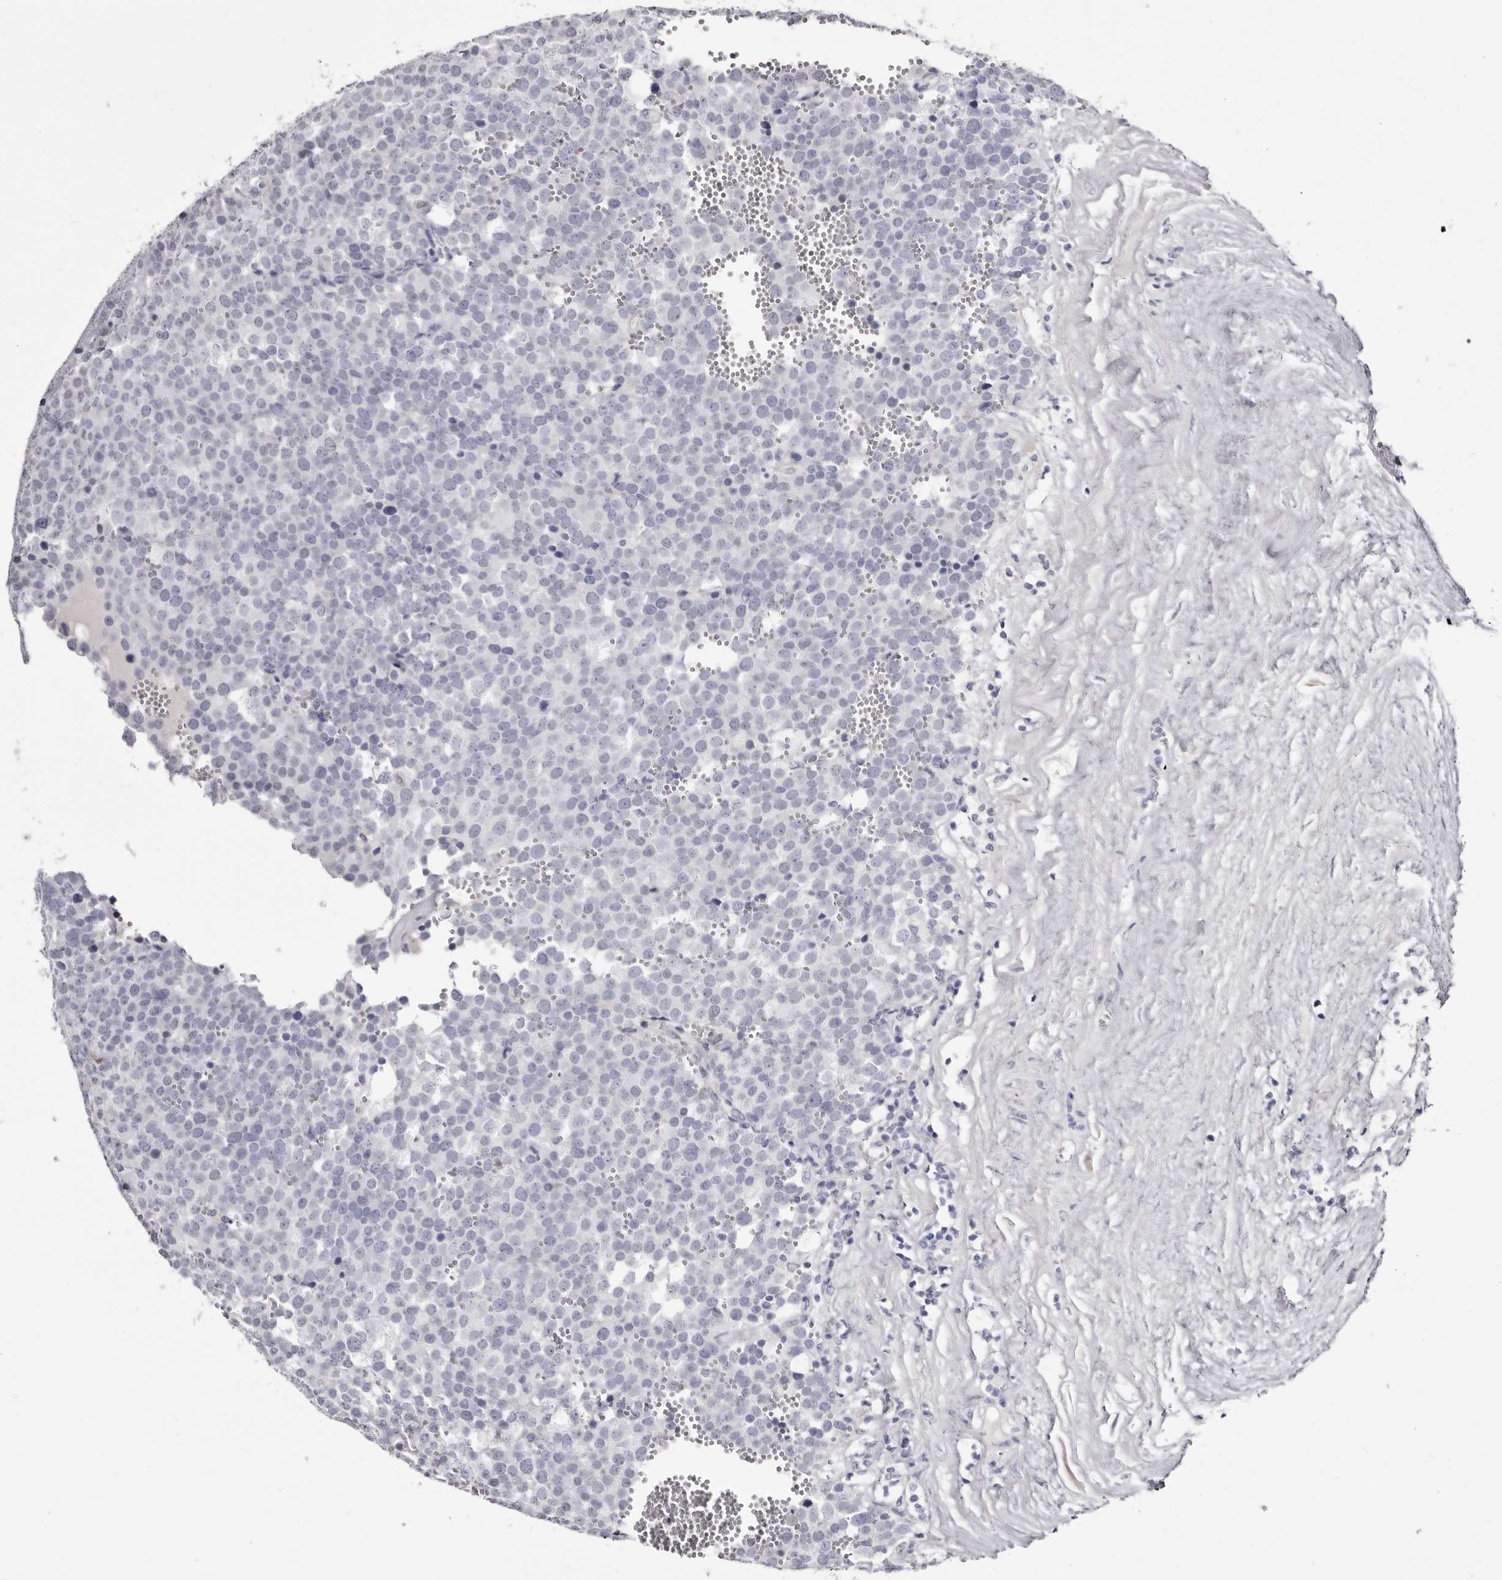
{"staining": {"intensity": "negative", "quantity": "none", "location": "none"}, "tissue": "testis cancer", "cell_type": "Tumor cells", "image_type": "cancer", "snomed": [{"axis": "morphology", "description": "Seminoma, NOS"}, {"axis": "topography", "description": "Testis"}], "caption": "Immunohistochemistry (IHC) of human testis seminoma reveals no staining in tumor cells.", "gene": "CA6", "patient": {"sex": "male", "age": 71}}